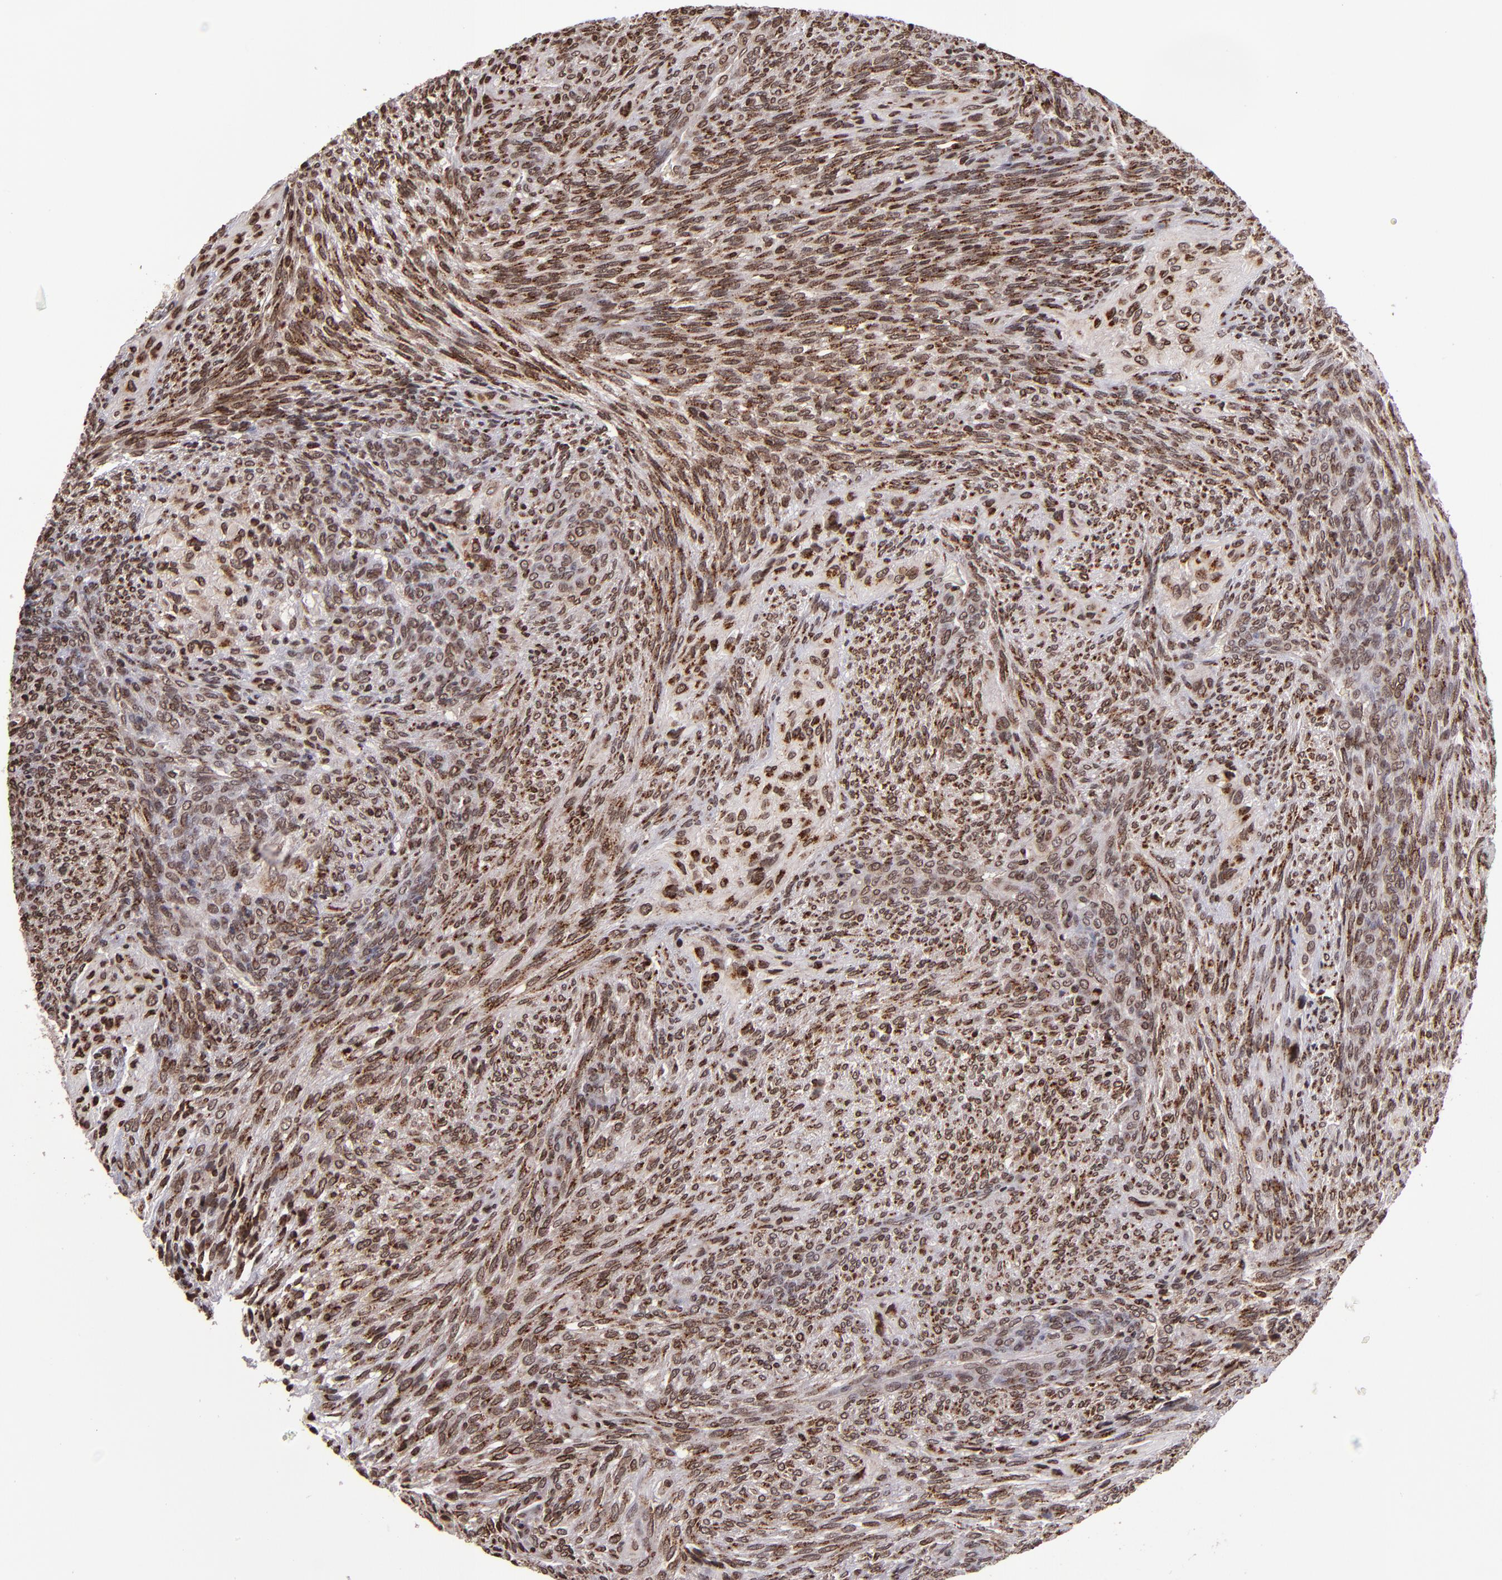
{"staining": {"intensity": "moderate", "quantity": ">75%", "location": "nuclear"}, "tissue": "glioma", "cell_type": "Tumor cells", "image_type": "cancer", "snomed": [{"axis": "morphology", "description": "Glioma, malignant, High grade"}, {"axis": "topography", "description": "Cerebral cortex"}], "caption": "Glioma stained with a brown dye shows moderate nuclear positive positivity in approximately >75% of tumor cells.", "gene": "CSDC2", "patient": {"sex": "female", "age": 55}}